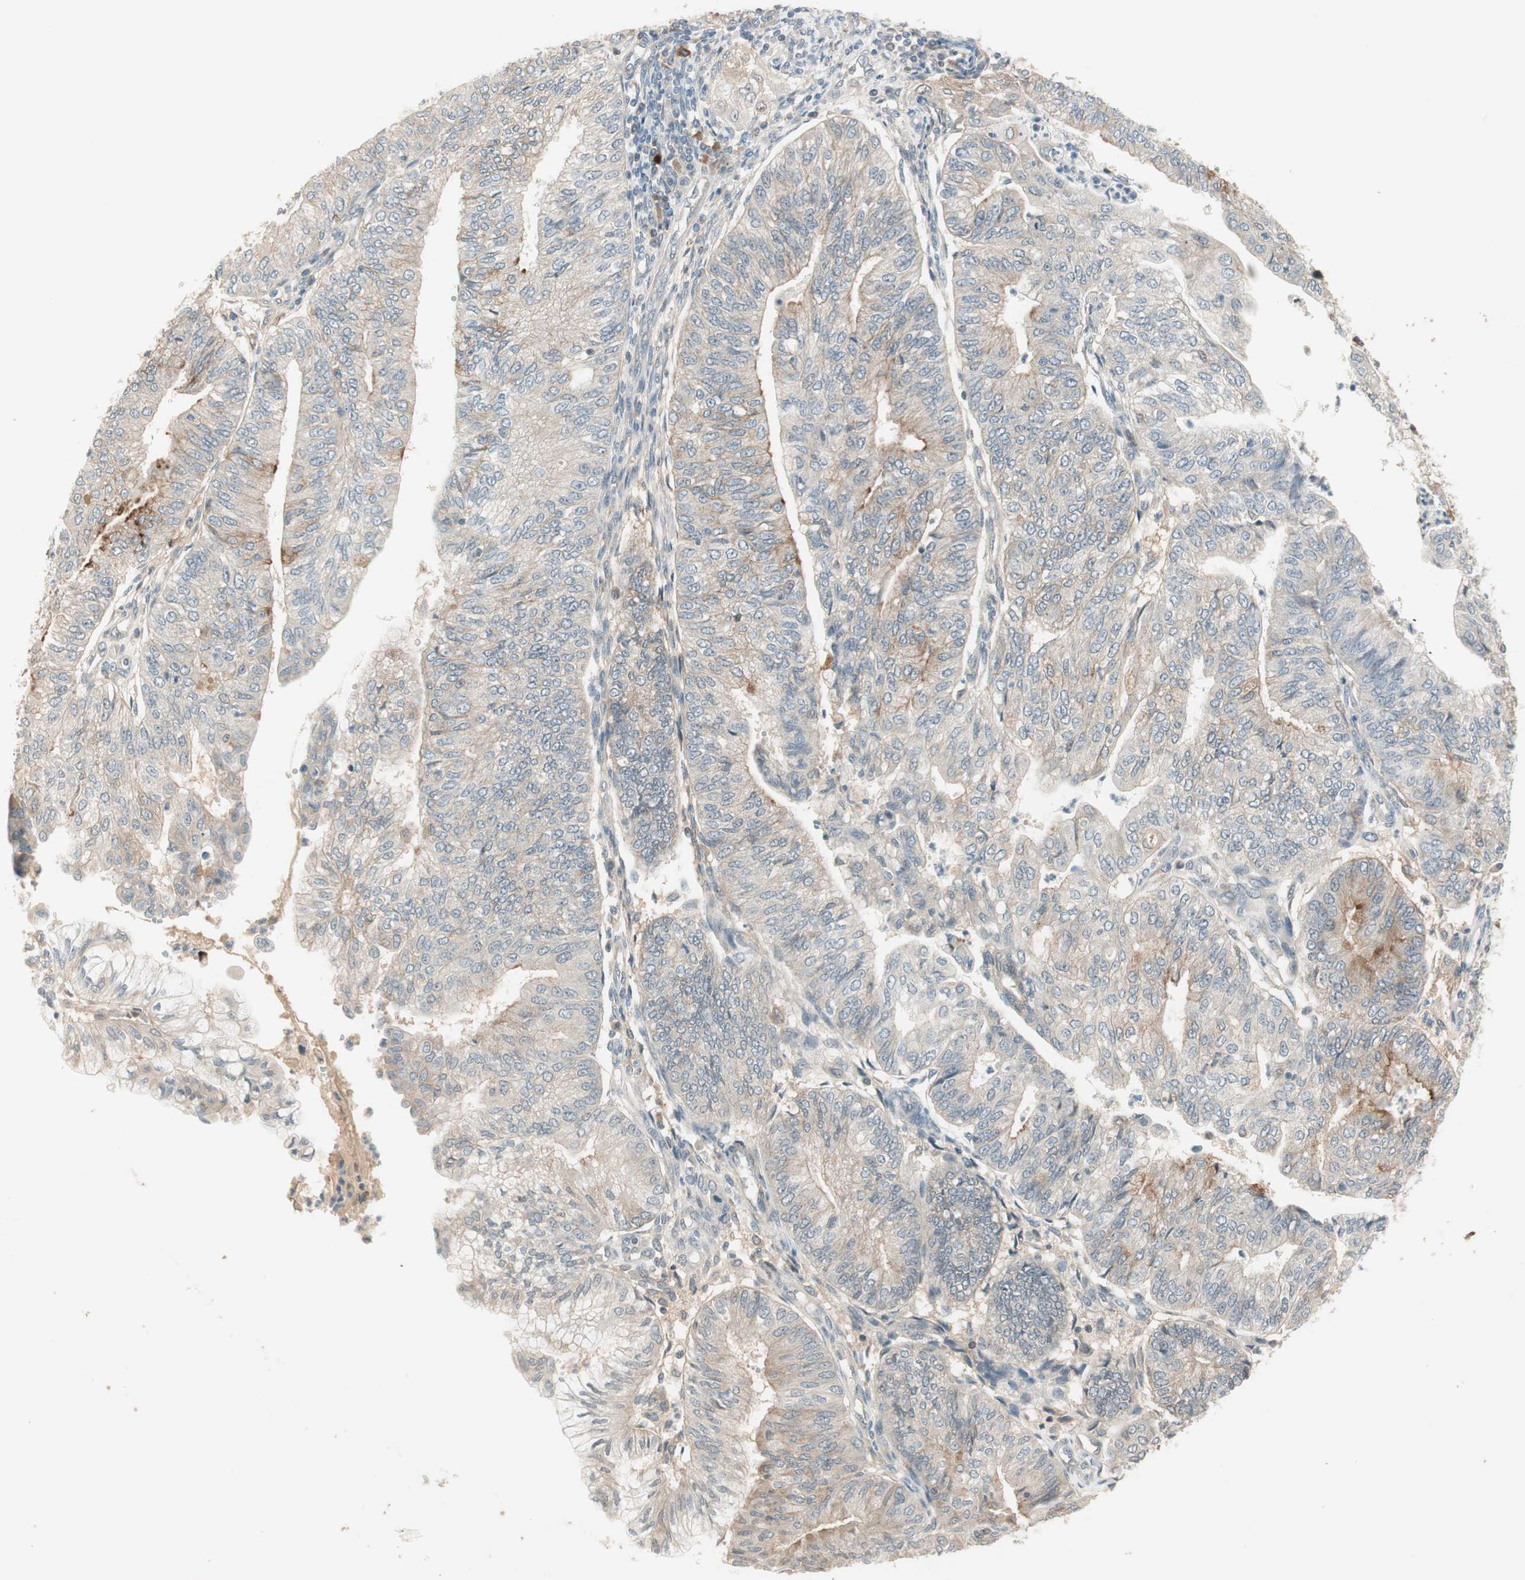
{"staining": {"intensity": "weak", "quantity": "<25%", "location": "cytoplasmic/membranous"}, "tissue": "endometrial cancer", "cell_type": "Tumor cells", "image_type": "cancer", "snomed": [{"axis": "morphology", "description": "Adenocarcinoma, NOS"}, {"axis": "topography", "description": "Endometrium"}], "caption": "This is an immunohistochemistry (IHC) photomicrograph of endometrial cancer. There is no staining in tumor cells.", "gene": "RNGTT", "patient": {"sex": "female", "age": 59}}